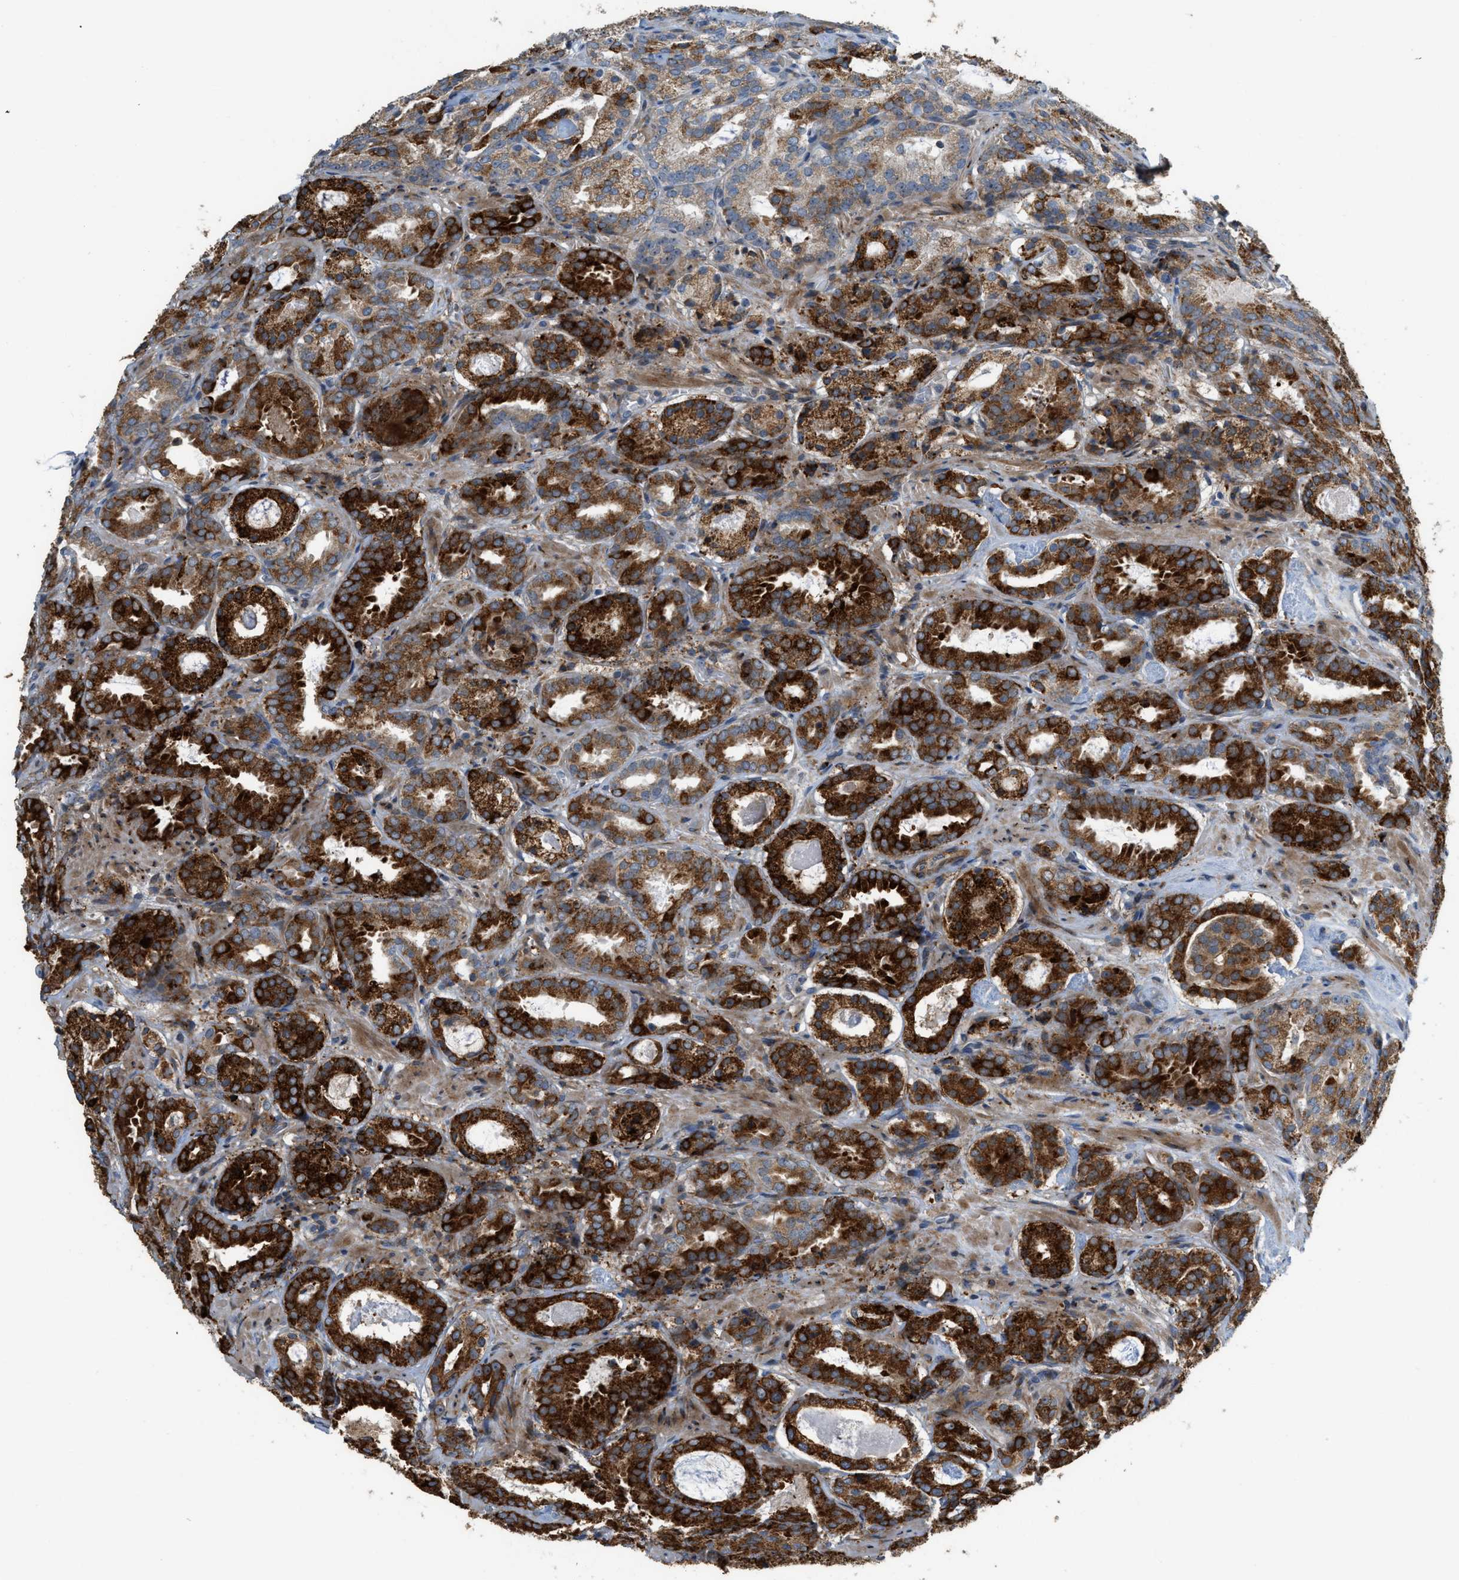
{"staining": {"intensity": "strong", "quantity": ">75%", "location": "cytoplasmic/membranous"}, "tissue": "prostate cancer", "cell_type": "Tumor cells", "image_type": "cancer", "snomed": [{"axis": "morphology", "description": "Adenocarcinoma, Low grade"}, {"axis": "topography", "description": "Prostate"}], "caption": "Prostate low-grade adenocarcinoma stained with a protein marker shows strong staining in tumor cells.", "gene": "DIPK1A", "patient": {"sex": "male", "age": 69}}